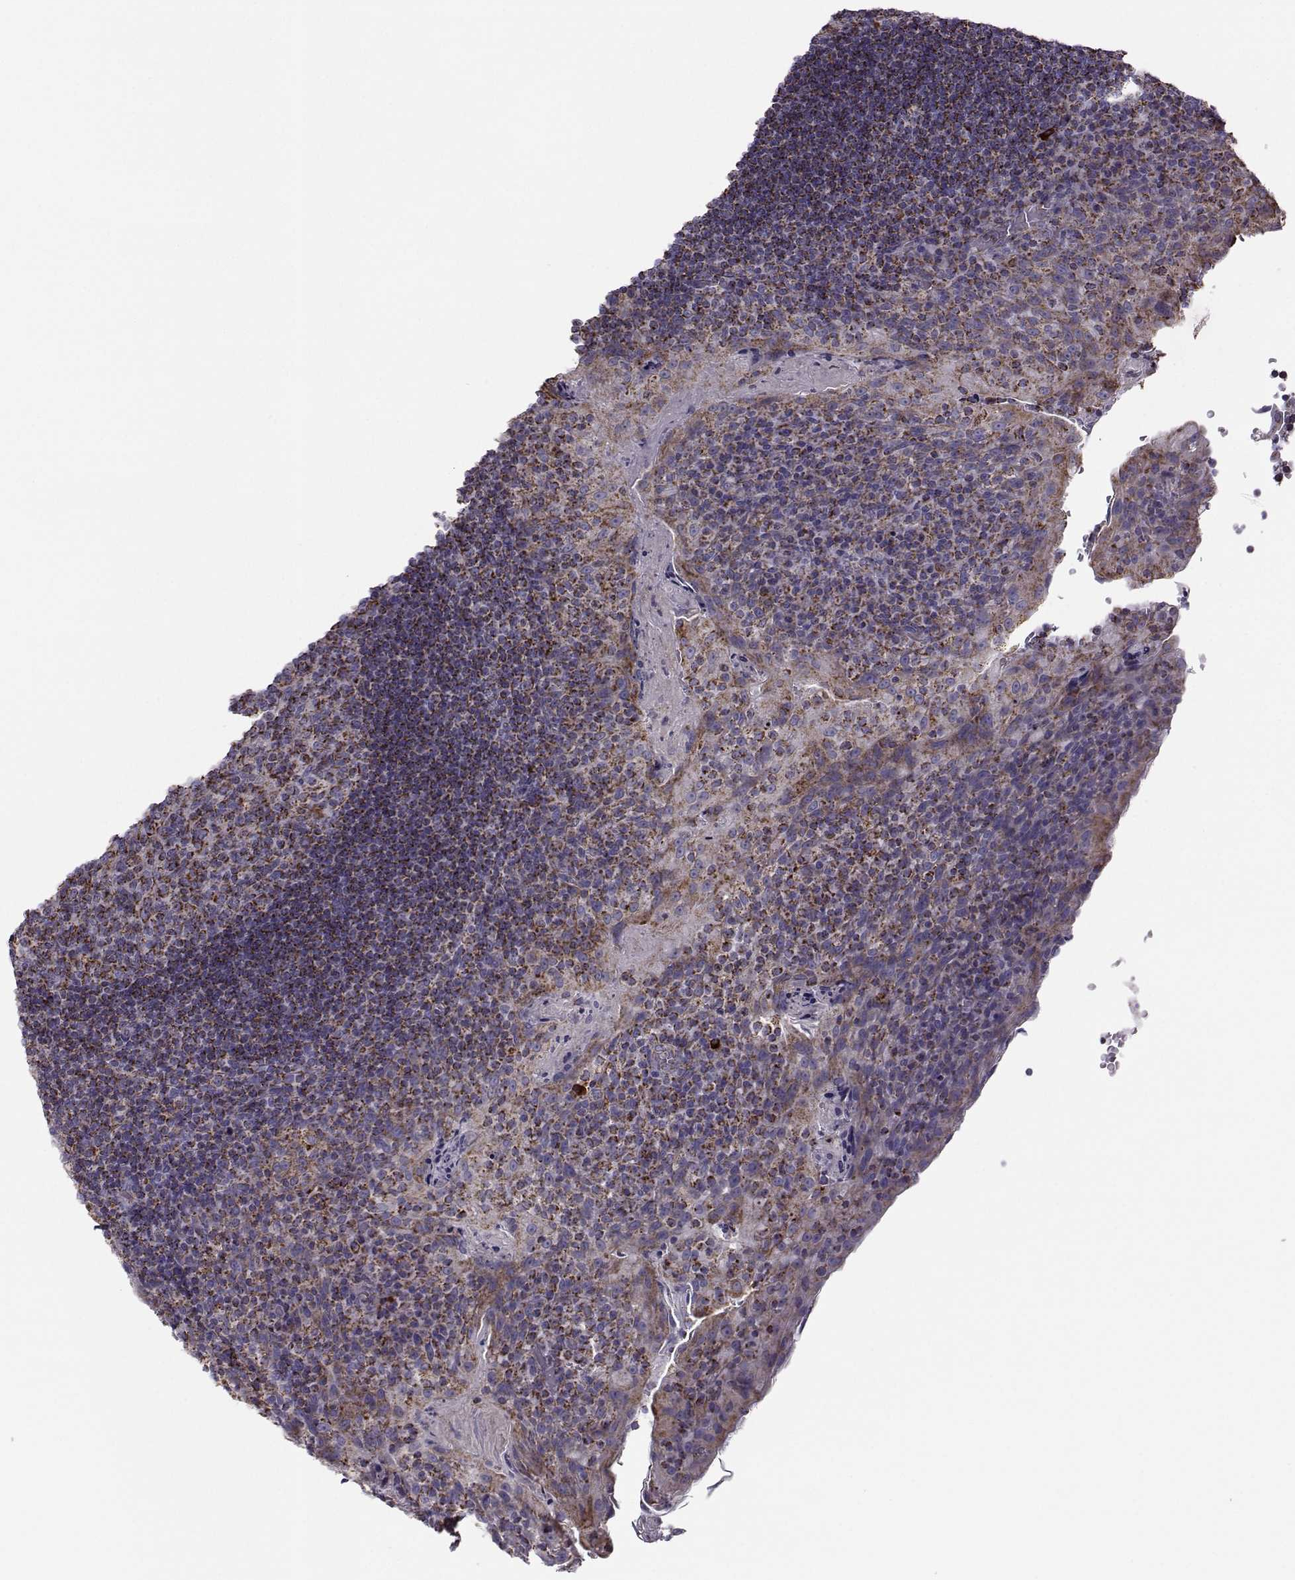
{"staining": {"intensity": "strong", "quantity": ">75%", "location": "cytoplasmic/membranous"}, "tissue": "tonsil", "cell_type": "Germinal center cells", "image_type": "normal", "snomed": [{"axis": "morphology", "description": "Normal tissue, NOS"}, {"axis": "topography", "description": "Tonsil"}], "caption": "Immunohistochemical staining of benign human tonsil displays high levels of strong cytoplasmic/membranous staining in approximately >75% of germinal center cells.", "gene": "NECAB3", "patient": {"sex": "male", "age": 17}}